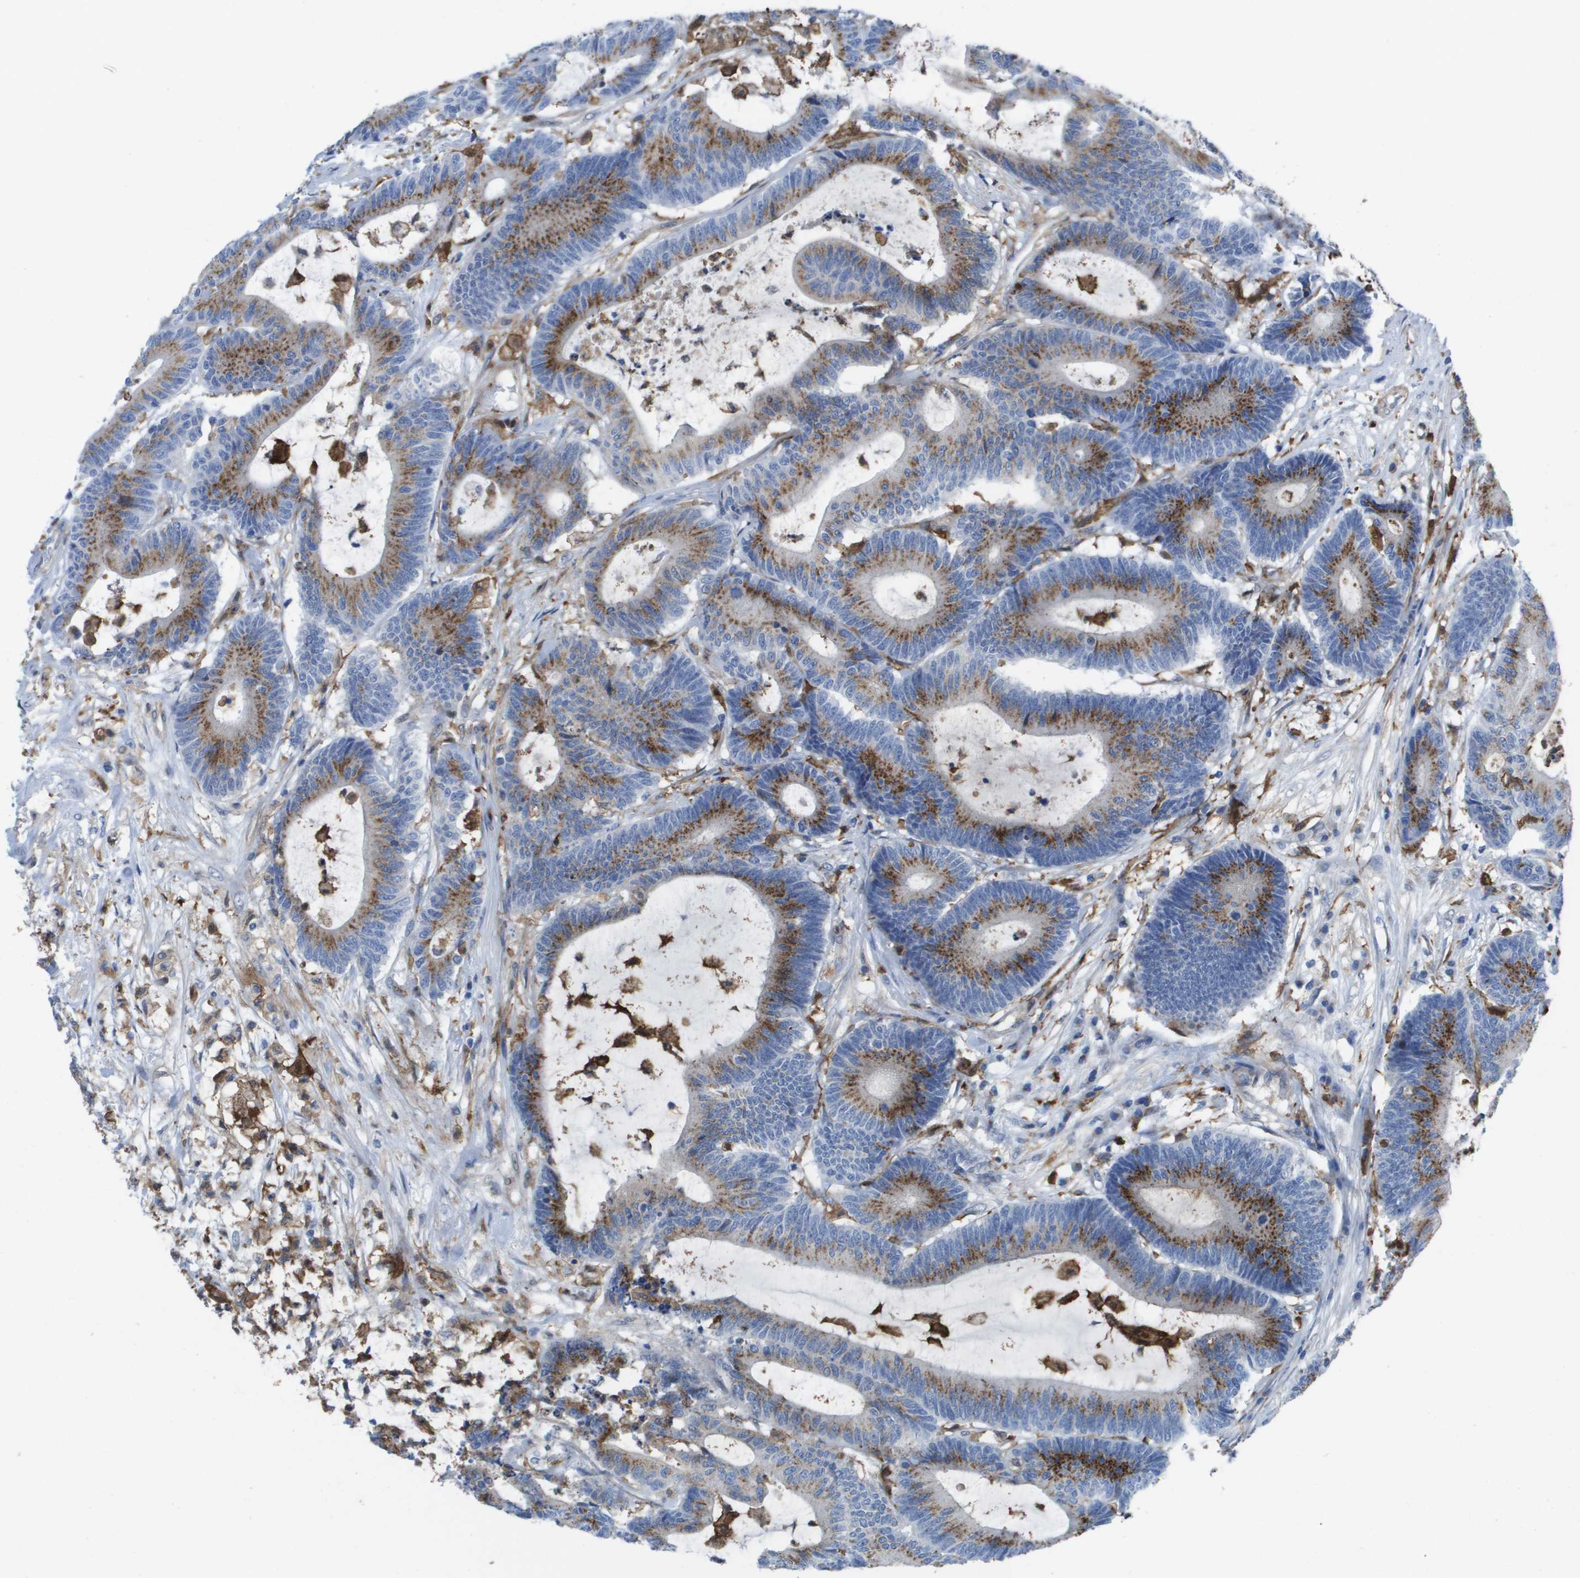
{"staining": {"intensity": "moderate", "quantity": ">75%", "location": "cytoplasmic/membranous"}, "tissue": "colorectal cancer", "cell_type": "Tumor cells", "image_type": "cancer", "snomed": [{"axis": "morphology", "description": "Adenocarcinoma, NOS"}, {"axis": "topography", "description": "Colon"}], "caption": "Moderate cytoplasmic/membranous expression is seen in about >75% of tumor cells in colorectal adenocarcinoma. The staining was performed using DAB (3,3'-diaminobenzidine) to visualize the protein expression in brown, while the nuclei were stained in blue with hematoxylin (Magnification: 20x).", "gene": "SLC37A2", "patient": {"sex": "female", "age": 84}}